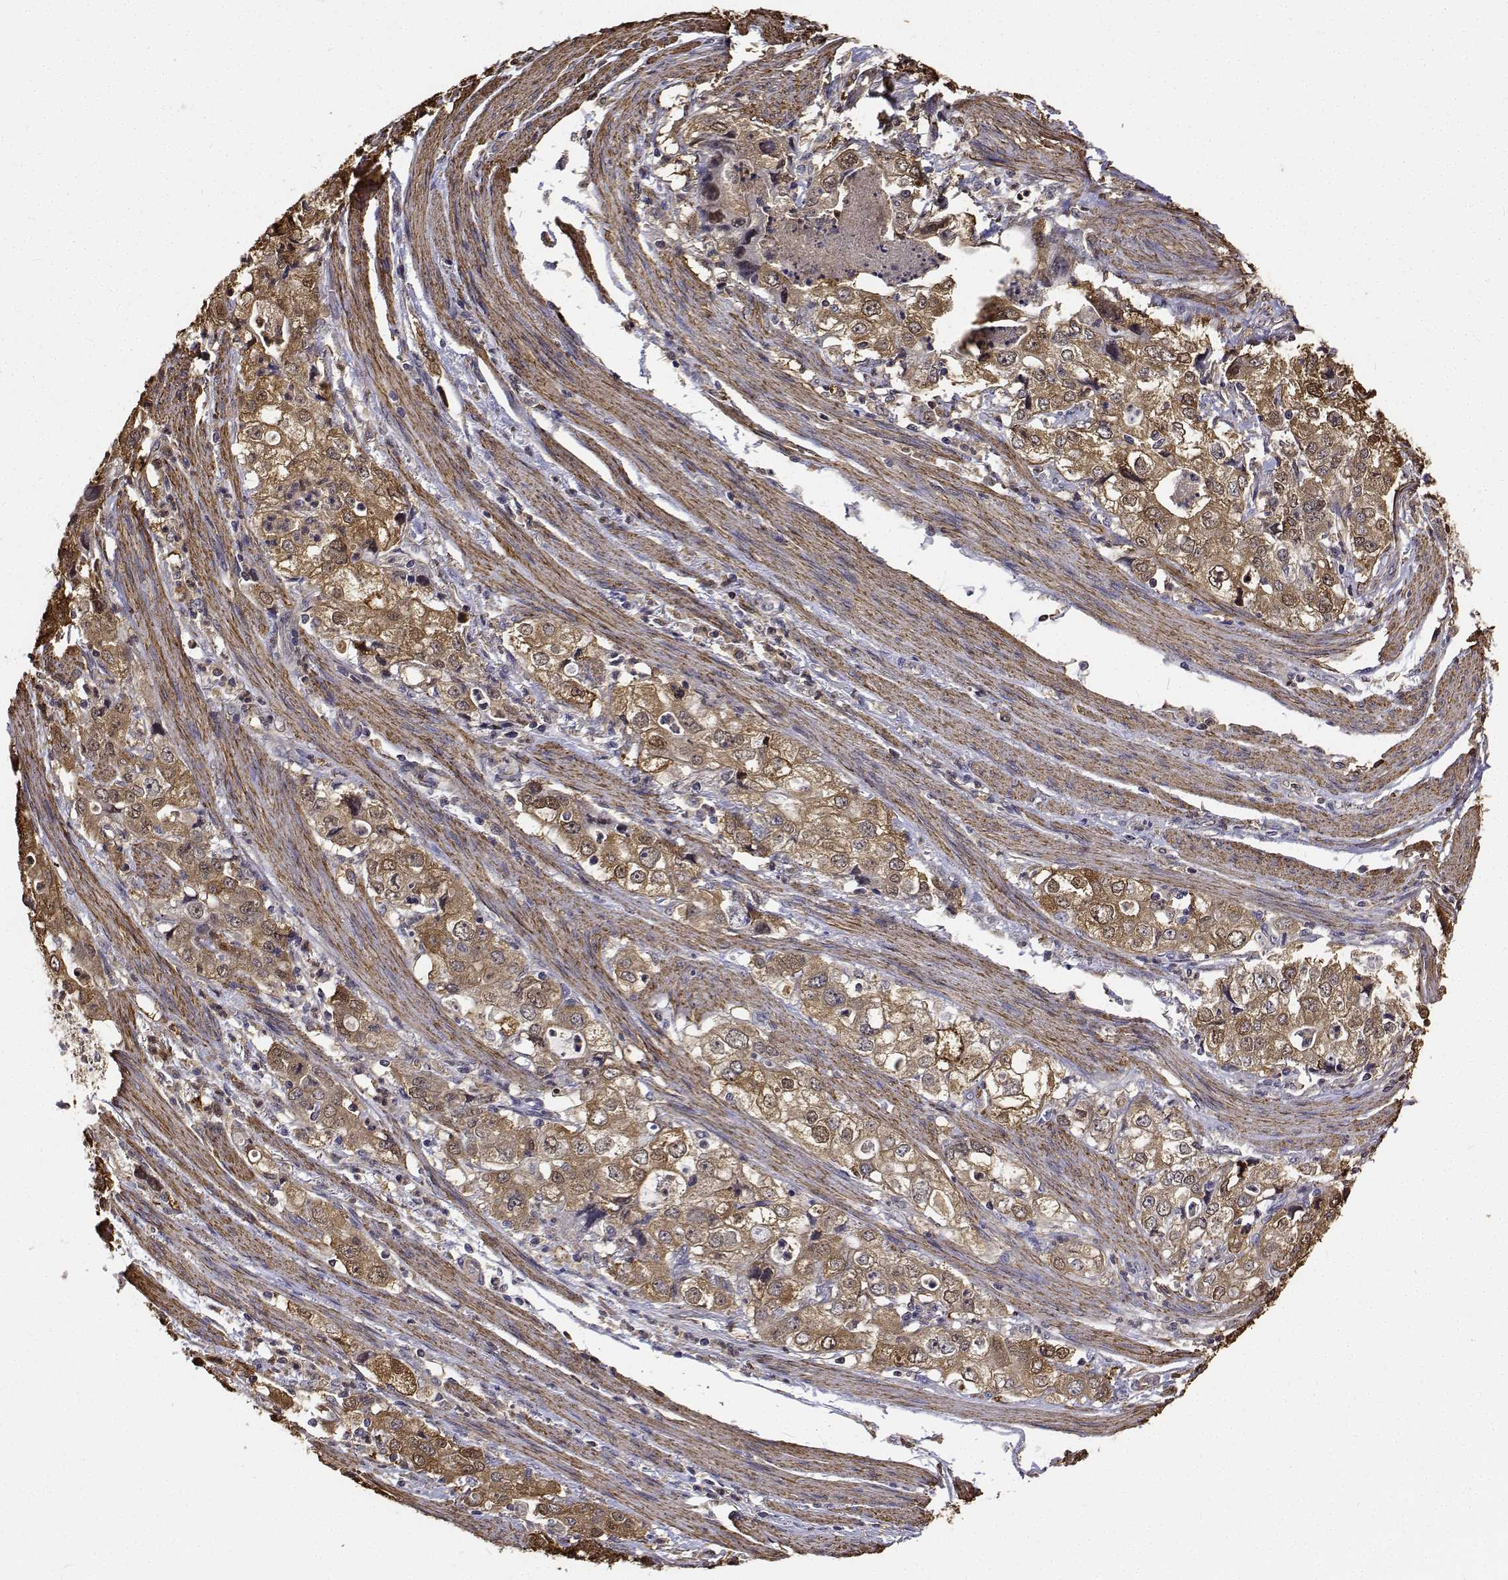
{"staining": {"intensity": "moderate", "quantity": ">75%", "location": "cytoplasmic/membranous"}, "tissue": "stomach cancer", "cell_type": "Tumor cells", "image_type": "cancer", "snomed": [{"axis": "morphology", "description": "Adenocarcinoma, NOS"}, {"axis": "topography", "description": "Stomach, upper"}], "caption": "An immunohistochemistry (IHC) histopathology image of tumor tissue is shown. Protein staining in brown shows moderate cytoplasmic/membranous positivity in stomach adenocarcinoma within tumor cells.", "gene": "PCID2", "patient": {"sex": "male", "age": 75}}